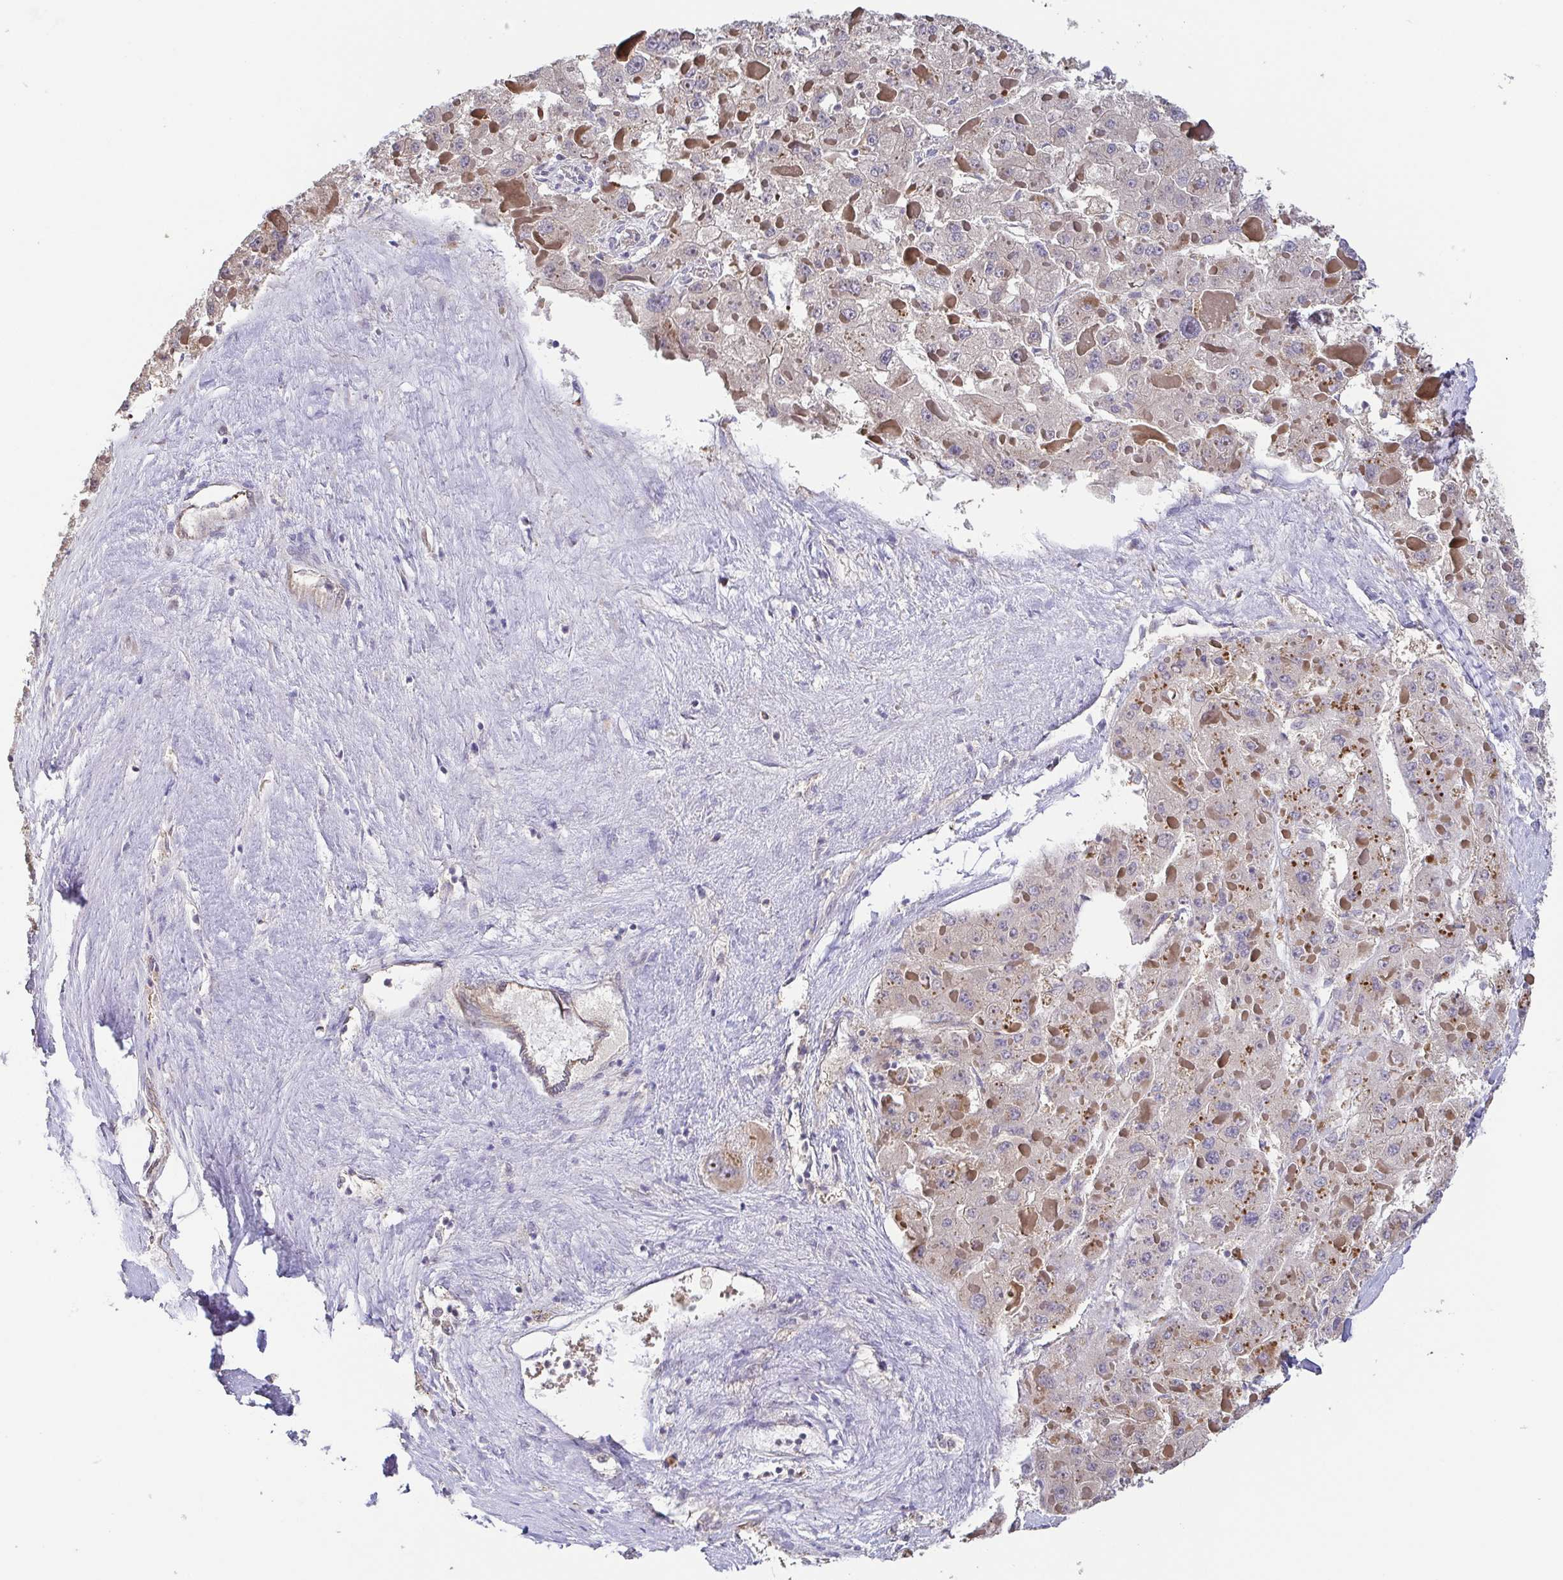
{"staining": {"intensity": "weak", "quantity": "<25%", "location": "cytoplasmic/membranous"}, "tissue": "liver cancer", "cell_type": "Tumor cells", "image_type": "cancer", "snomed": [{"axis": "morphology", "description": "Carcinoma, Hepatocellular, NOS"}, {"axis": "topography", "description": "Liver"}], "caption": "An immunohistochemistry micrograph of liver cancer is shown. There is no staining in tumor cells of liver cancer.", "gene": "EIF3D", "patient": {"sex": "female", "age": 73}}